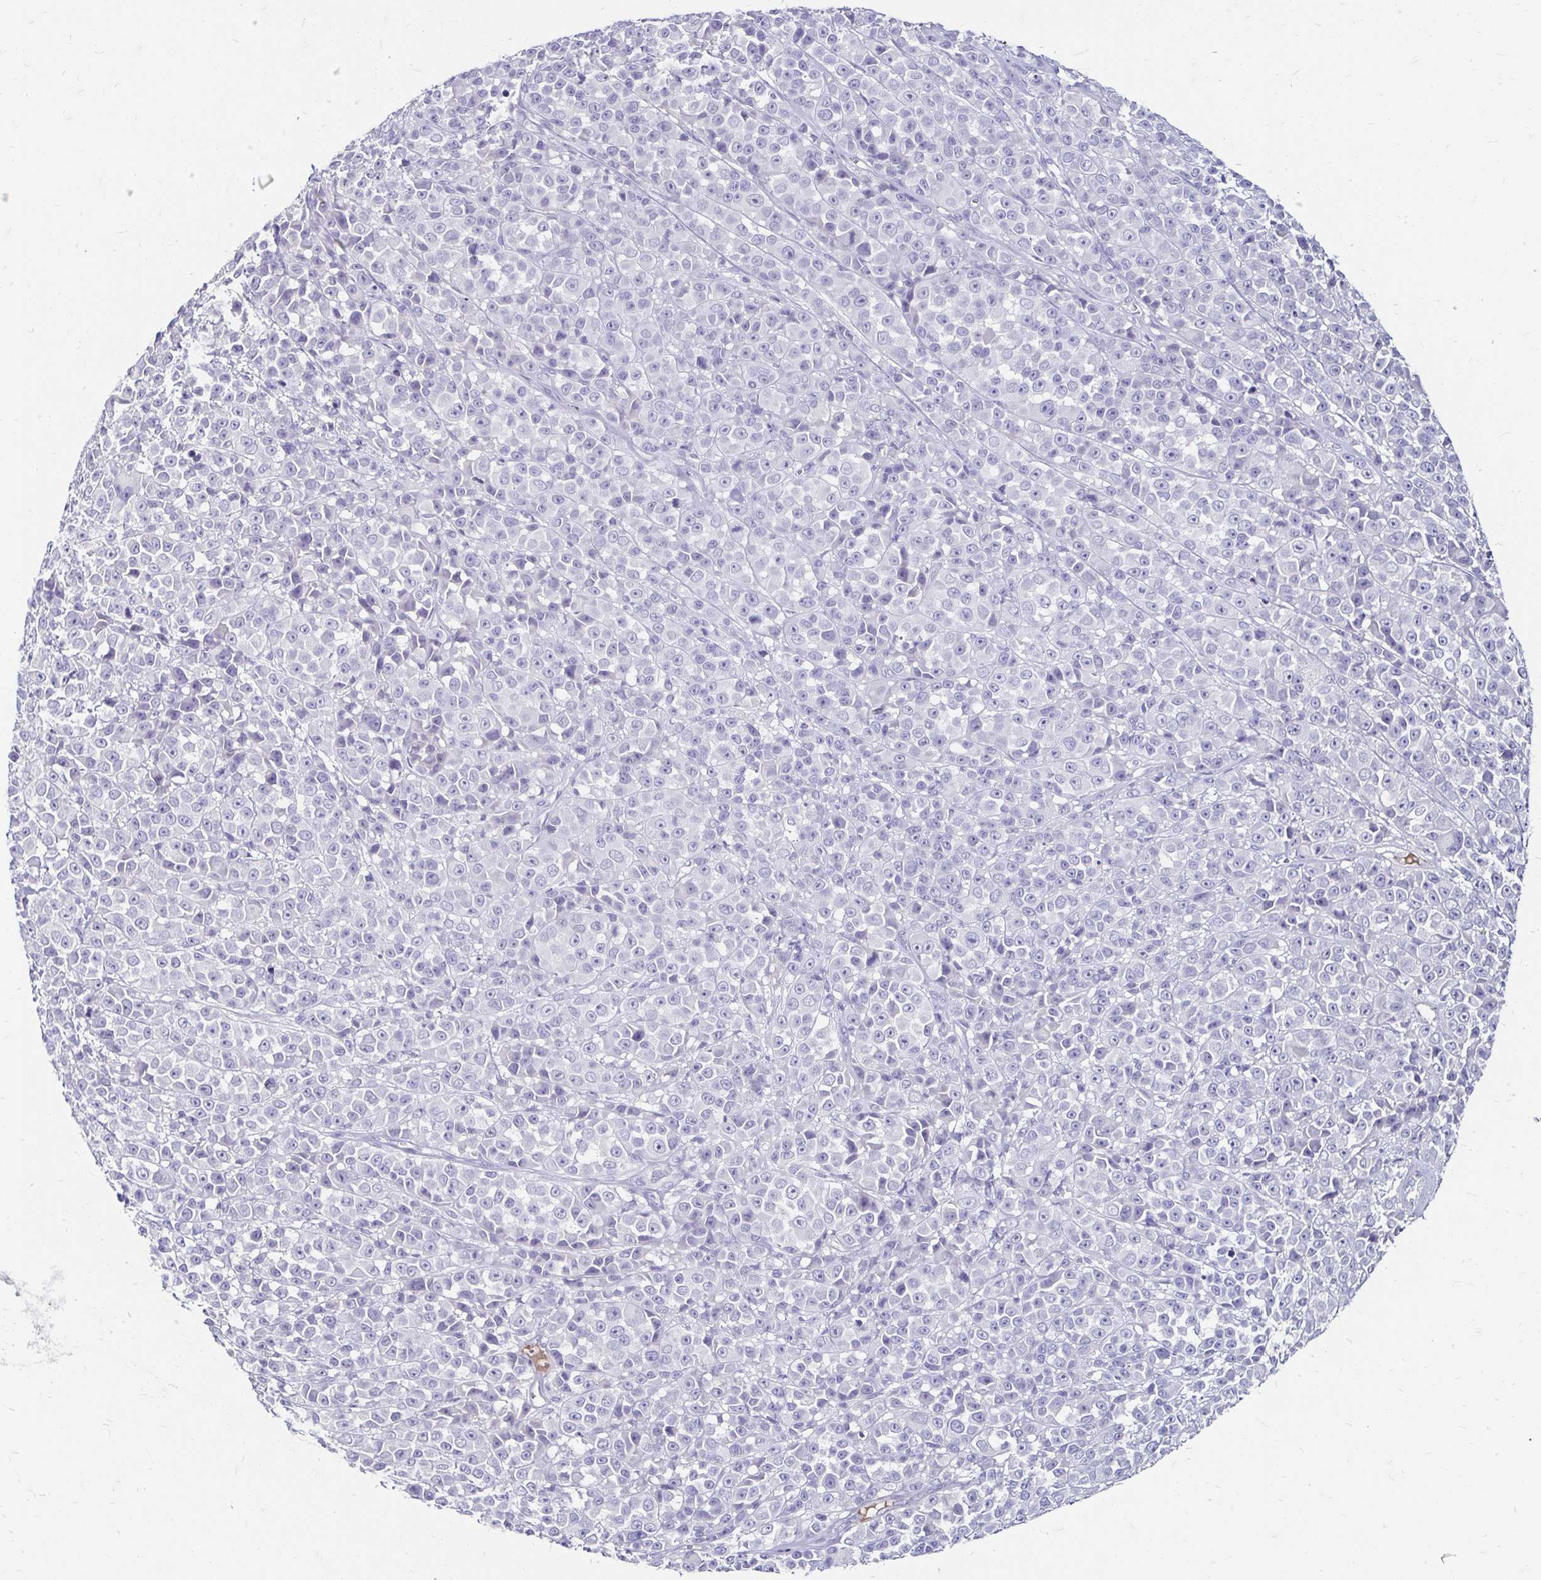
{"staining": {"intensity": "negative", "quantity": "none", "location": "none"}, "tissue": "melanoma", "cell_type": "Tumor cells", "image_type": "cancer", "snomed": [{"axis": "morphology", "description": "Malignant melanoma, NOS"}, {"axis": "topography", "description": "Skin"}, {"axis": "topography", "description": "Skin of back"}], "caption": "A photomicrograph of human melanoma is negative for staining in tumor cells.", "gene": "SCG3", "patient": {"sex": "male", "age": 91}}